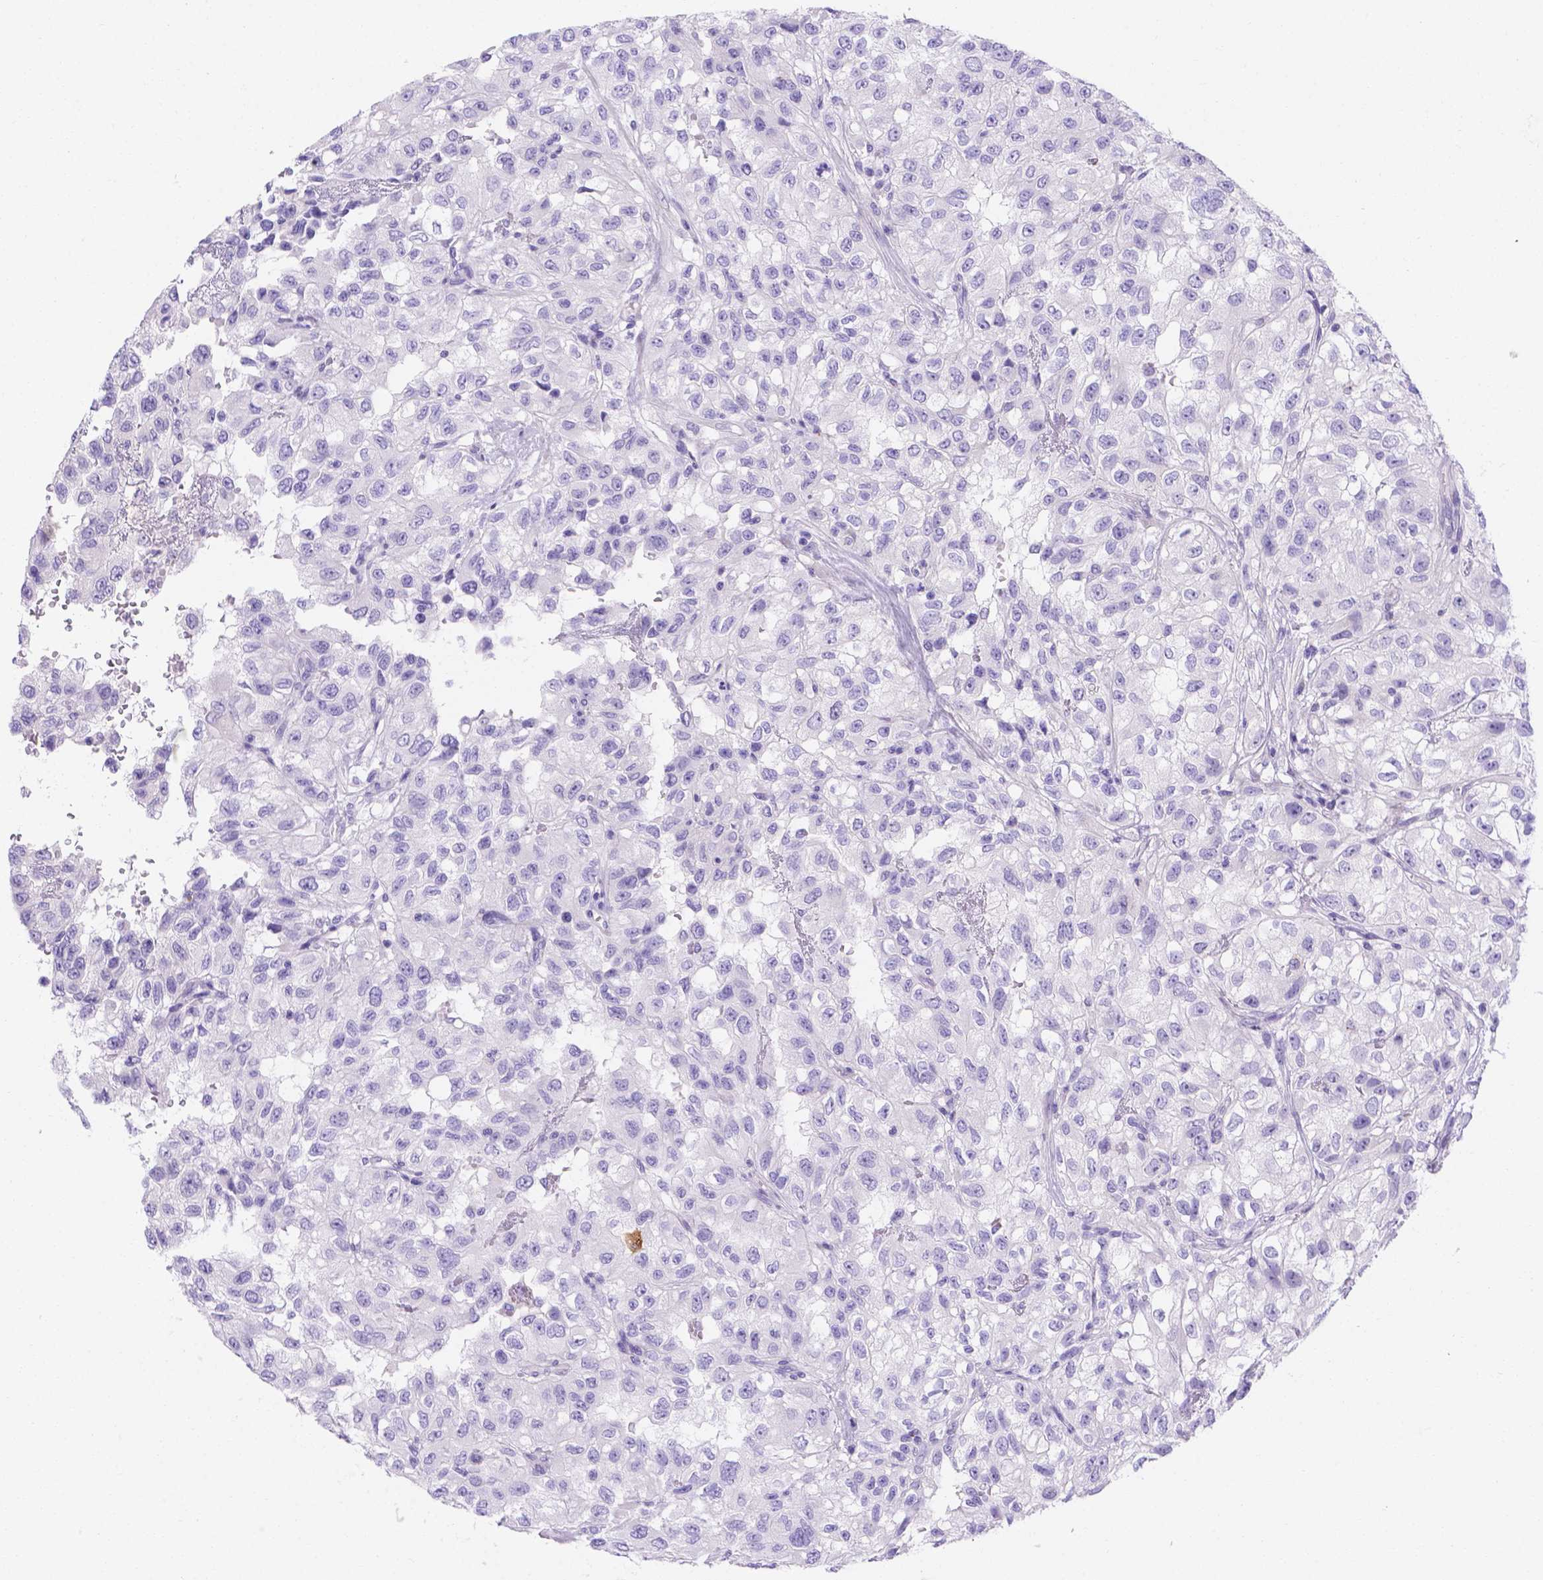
{"staining": {"intensity": "negative", "quantity": "none", "location": "none"}, "tissue": "renal cancer", "cell_type": "Tumor cells", "image_type": "cancer", "snomed": [{"axis": "morphology", "description": "Adenocarcinoma, NOS"}, {"axis": "topography", "description": "Kidney"}], "caption": "This histopathology image is of renal cancer (adenocarcinoma) stained with immunohistochemistry to label a protein in brown with the nuclei are counter-stained blue. There is no expression in tumor cells.", "gene": "MLN", "patient": {"sex": "male", "age": 64}}